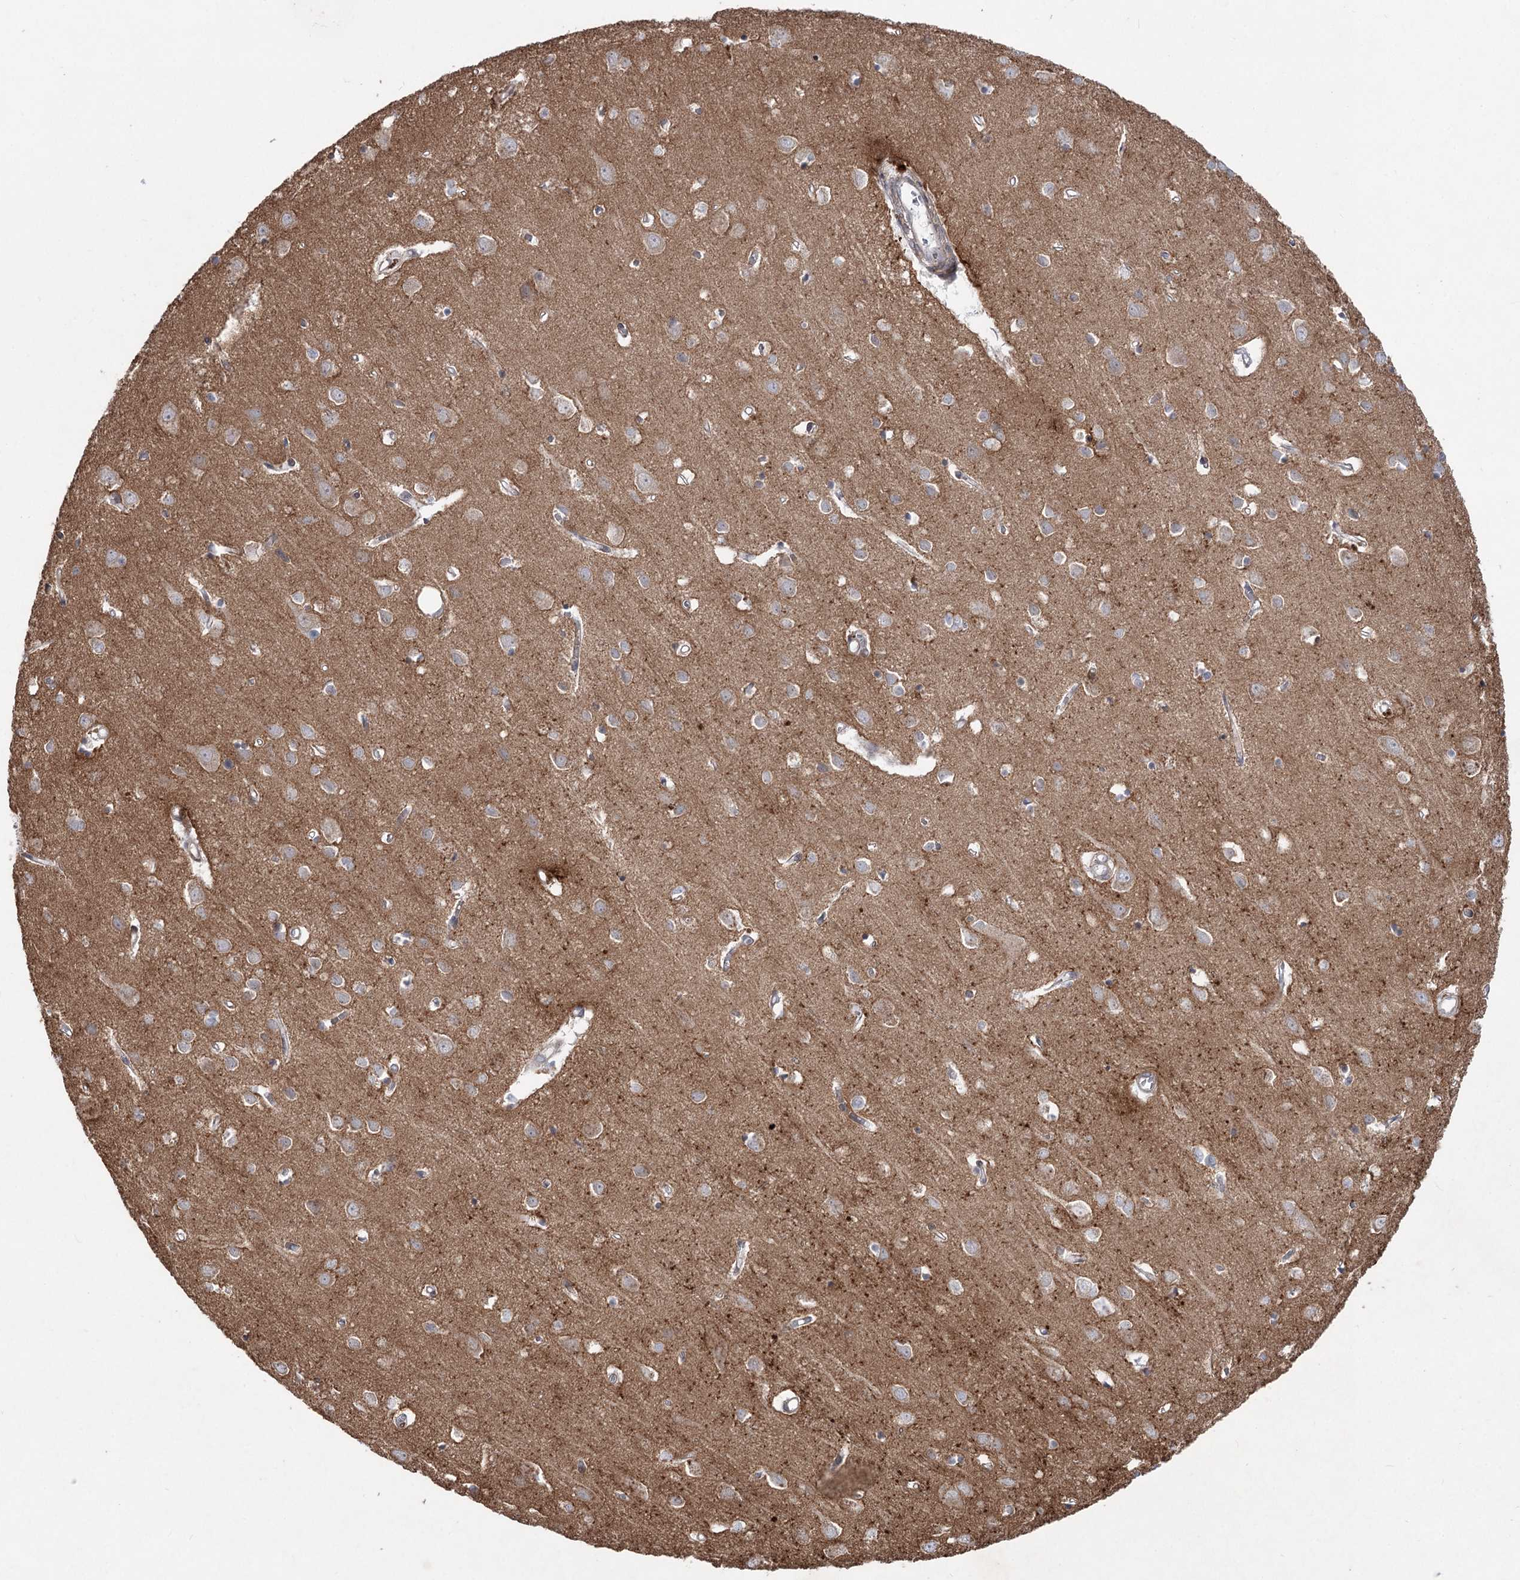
{"staining": {"intensity": "negative", "quantity": "none", "location": "none"}, "tissue": "cerebral cortex", "cell_type": "Endothelial cells", "image_type": "normal", "snomed": [{"axis": "morphology", "description": "Normal tissue, NOS"}, {"axis": "topography", "description": "Cerebral cortex"}], "caption": "Immunohistochemical staining of normal cerebral cortex shows no significant positivity in endothelial cells.", "gene": "SCN11A", "patient": {"sex": "female", "age": 64}}